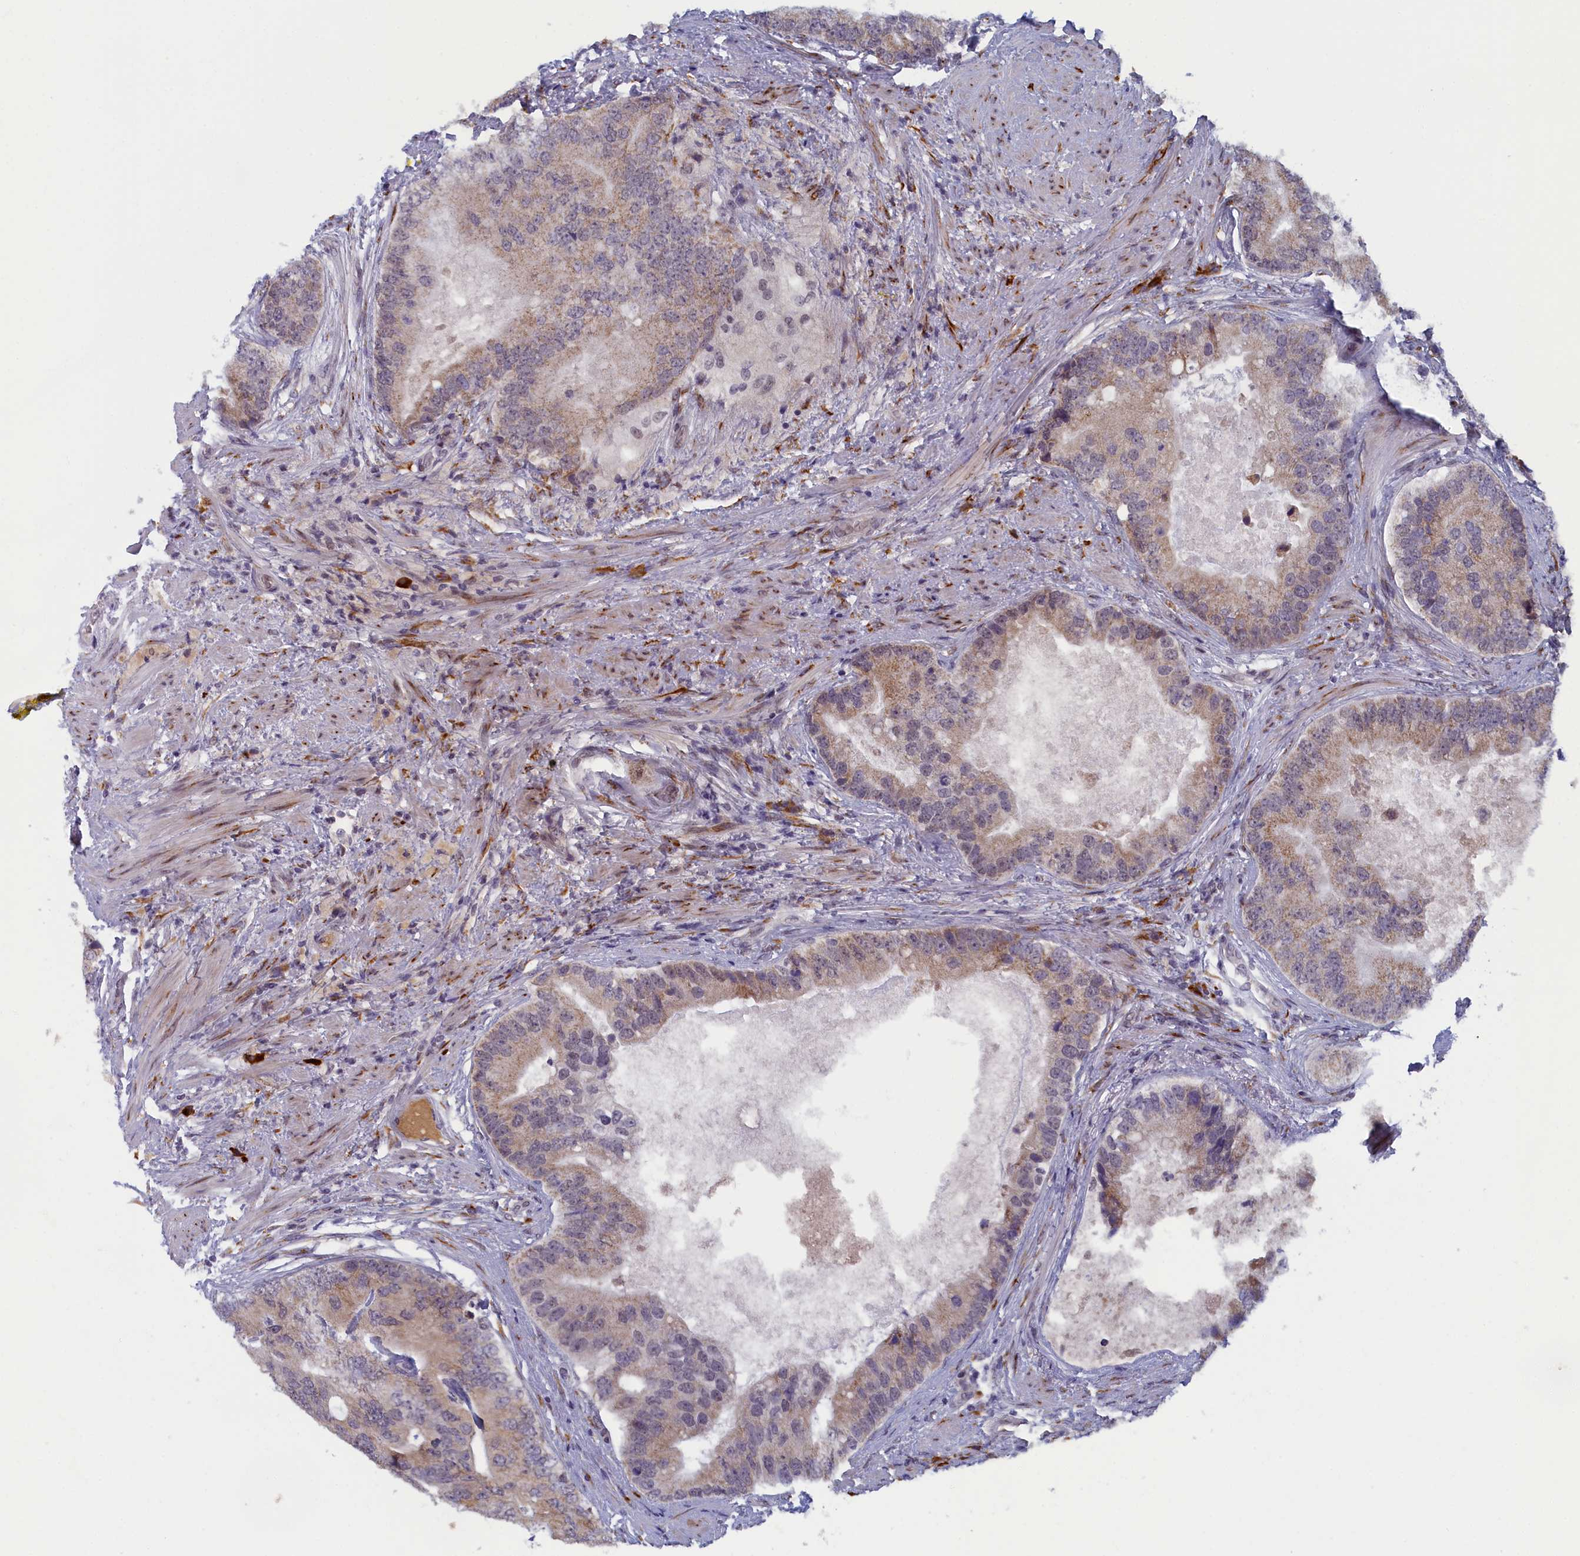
{"staining": {"intensity": "weak", "quantity": "<25%", "location": "cytoplasmic/membranous"}, "tissue": "prostate cancer", "cell_type": "Tumor cells", "image_type": "cancer", "snomed": [{"axis": "morphology", "description": "Adenocarcinoma, High grade"}, {"axis": "topography", "description": "Prostate"}], "caption": "The histopathology image shows no significant staining in tumor cells of prostate adenocarcinoma (high-grade).", "gene": "DNAJC17", "patient": {"sex": "male", "age": 70}}